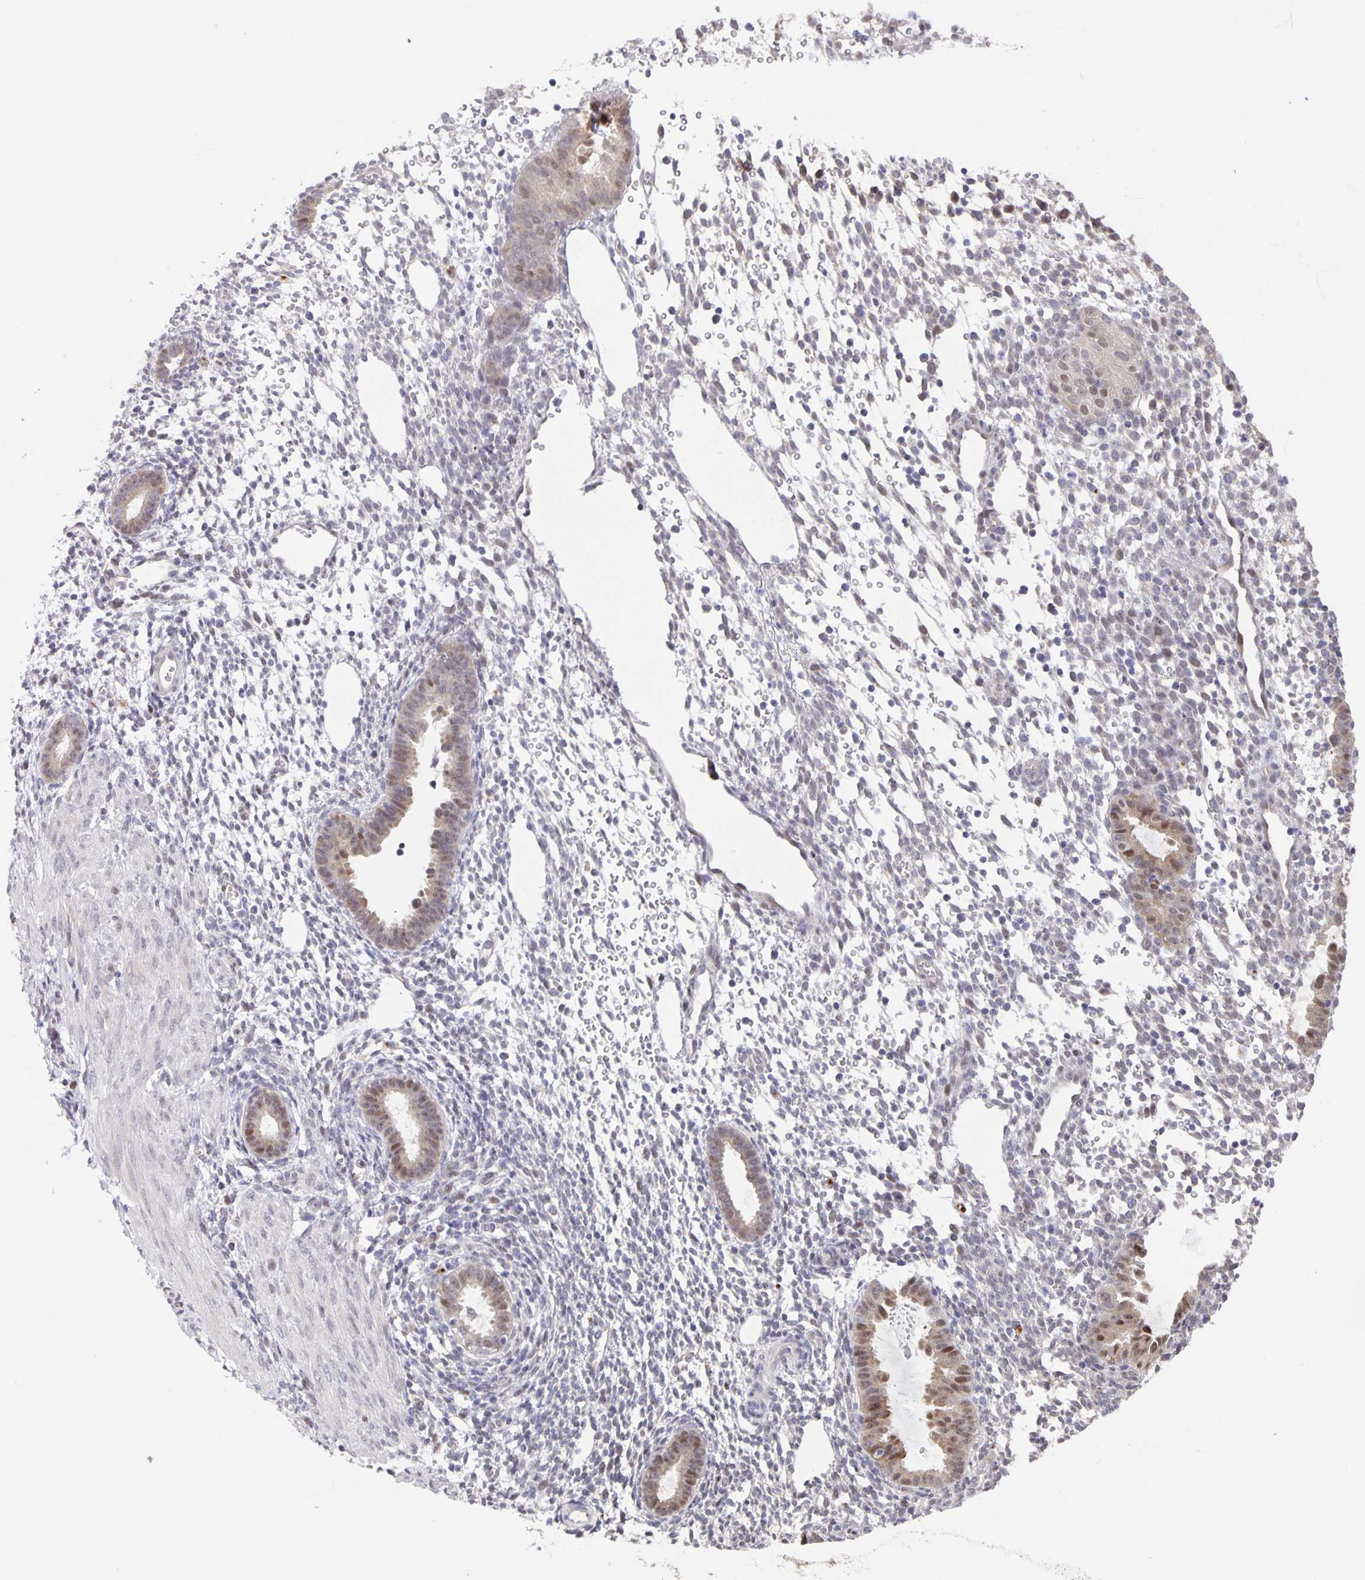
{"staining": {"intensity": "negative", "quantity": "none", "location": "none"}, "tissue": "endometrium", "cell_type": "Cells in endometrial stroma", "image_type": "normal", "snomed": [{"axis": "morphology", "description": "Normal tissue, NOS"}, {"axis": "topography", "description": "Endometrium"}], "caption": "Immunohistochemistry micrograph of benign endometrium: endometrium stained with DAB (3,3'-diaminobenzidine) shows no significant protein positivity in cells in endometrial stroma. The staining is performed using DAB brown chromogen with nuclei counter-stained in using hematoxylin.", "gene": "MAPK12", "patient": {"sex": "female", "age": 36}}